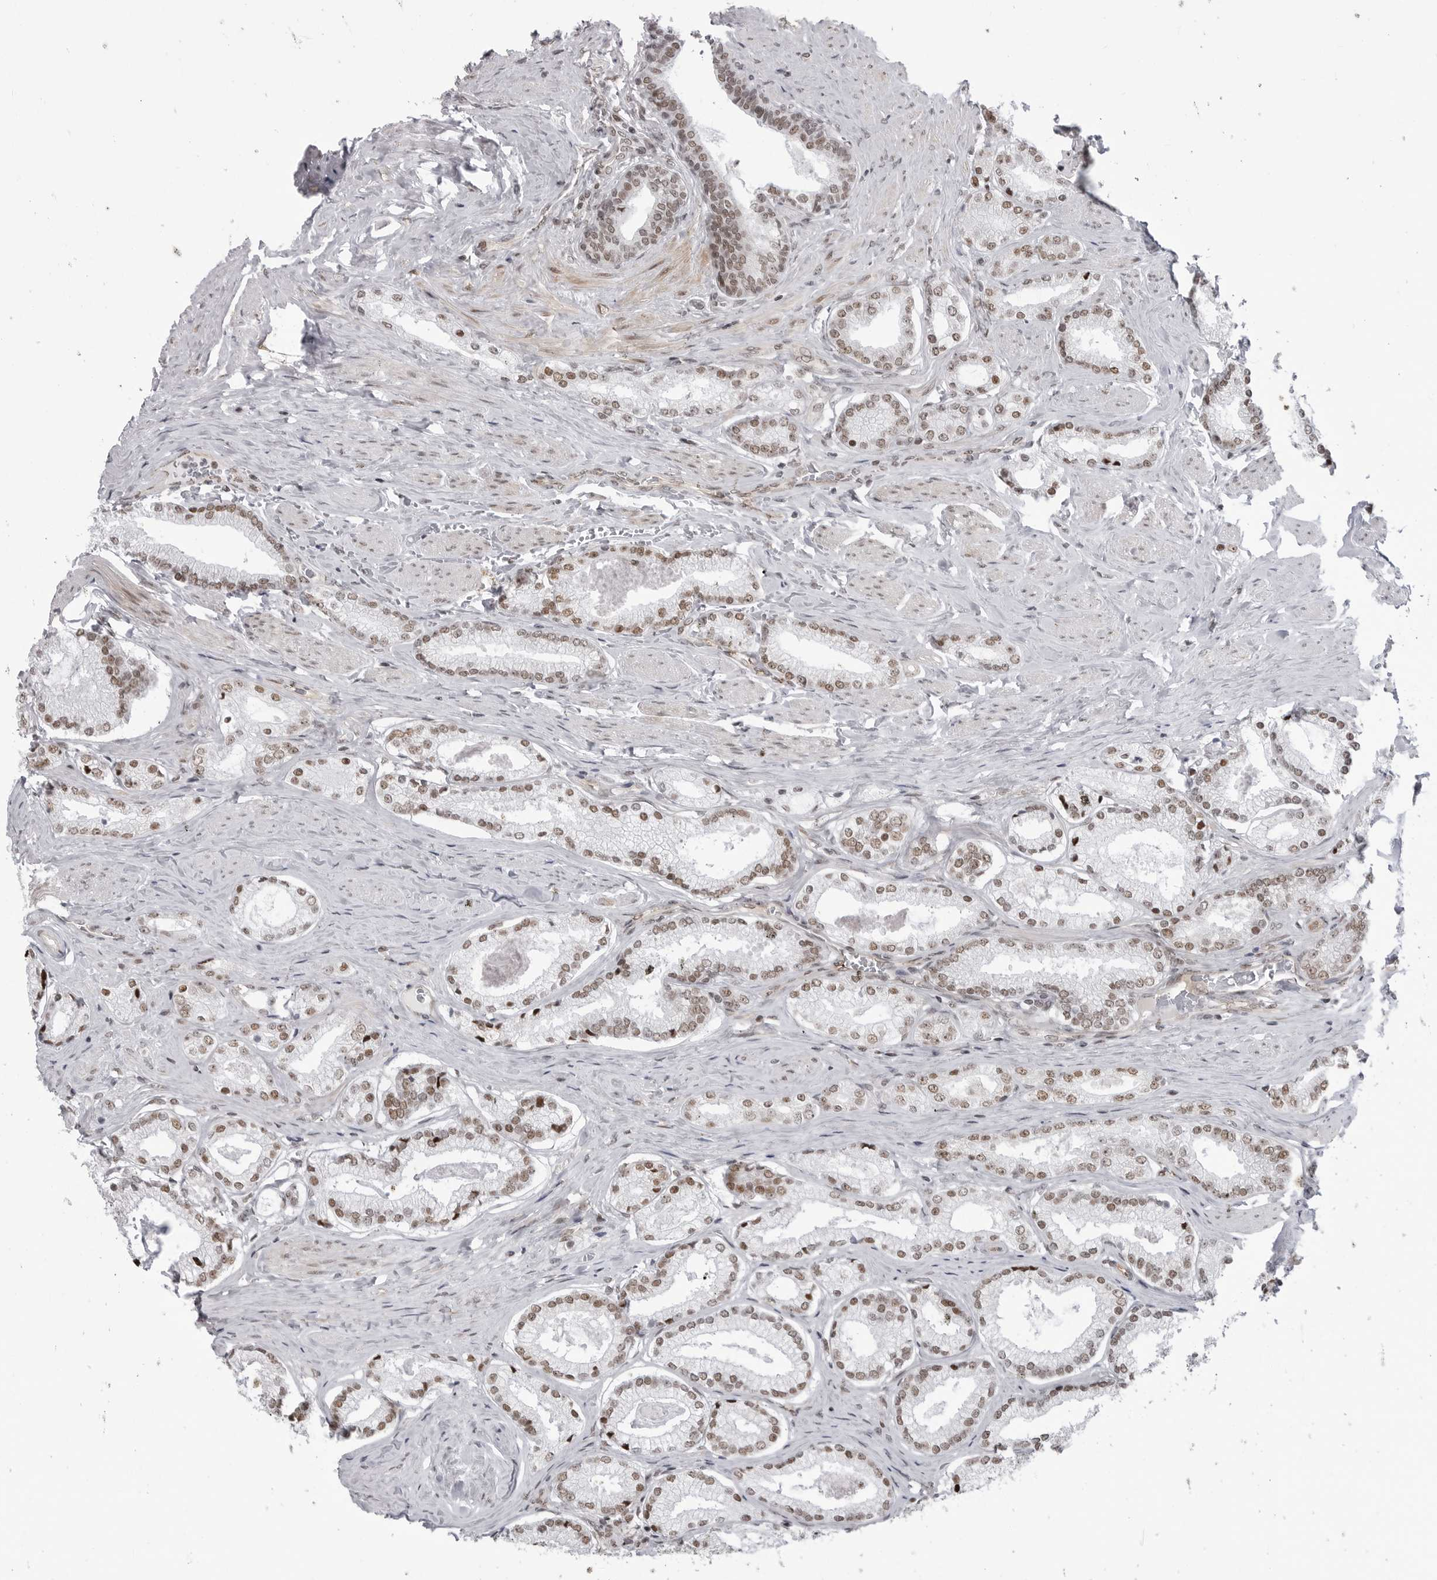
{"staining": {"intensity": "moderate", "quantity": ">75%", "location": "nuclear"}, "tissue": "prostate cancer", "cell_type": "Tumor cells", "image_type": "cancer", "snomed": [{"axis": "morphology", "description": "Adenocarcinoma, Low grade"}, {"axis": "topography", "description": "Prostate"}], "caption": "Human prostate cancer (adenocarcinoma (low-grade)) stained with a protein marker demonstrates moderate staining in tumor cells.", "gene": "RNF26", "patient": {"sex": "male", "age": 71}}